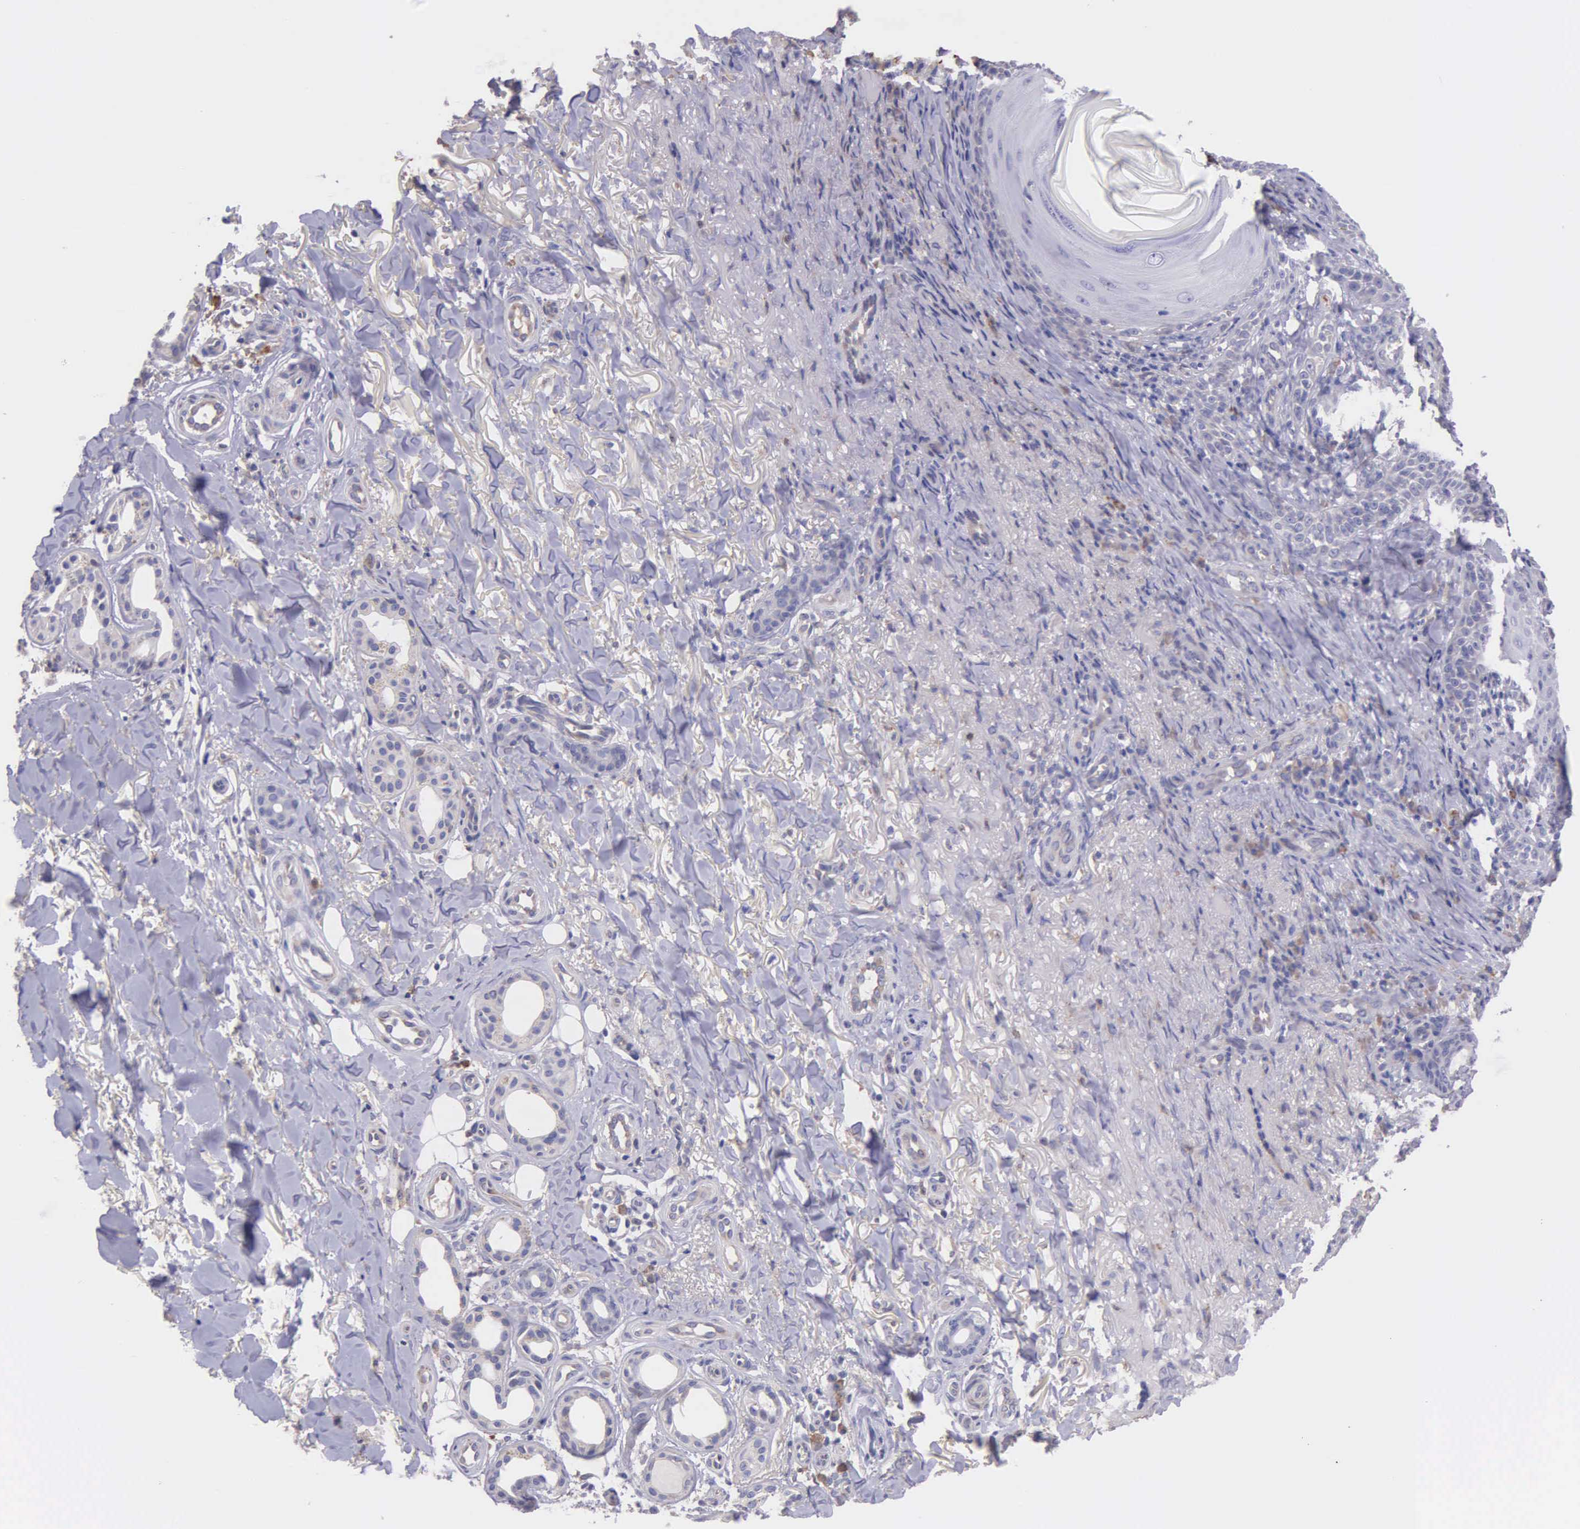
{"staining": {"intensity": "weak", "quantity": ">75%", "location": "cytoplasmic/membranous"}, "tissue": "skin cancer", "cell_type": "Tumor cells", "image_type": "cancer", "snomed": [{"axis": "morphology", "description": "Basal cell carcinoma"}, {"axis": "topography", "description": "Skin"}], "caption": "A low amount of weak cytoplasmic/membranous expression is seen in about >75% of tumor cells in skin cancer tissue.", "gene": "ZC3H12B", "patient": {"sex": "male", "age": 81}}